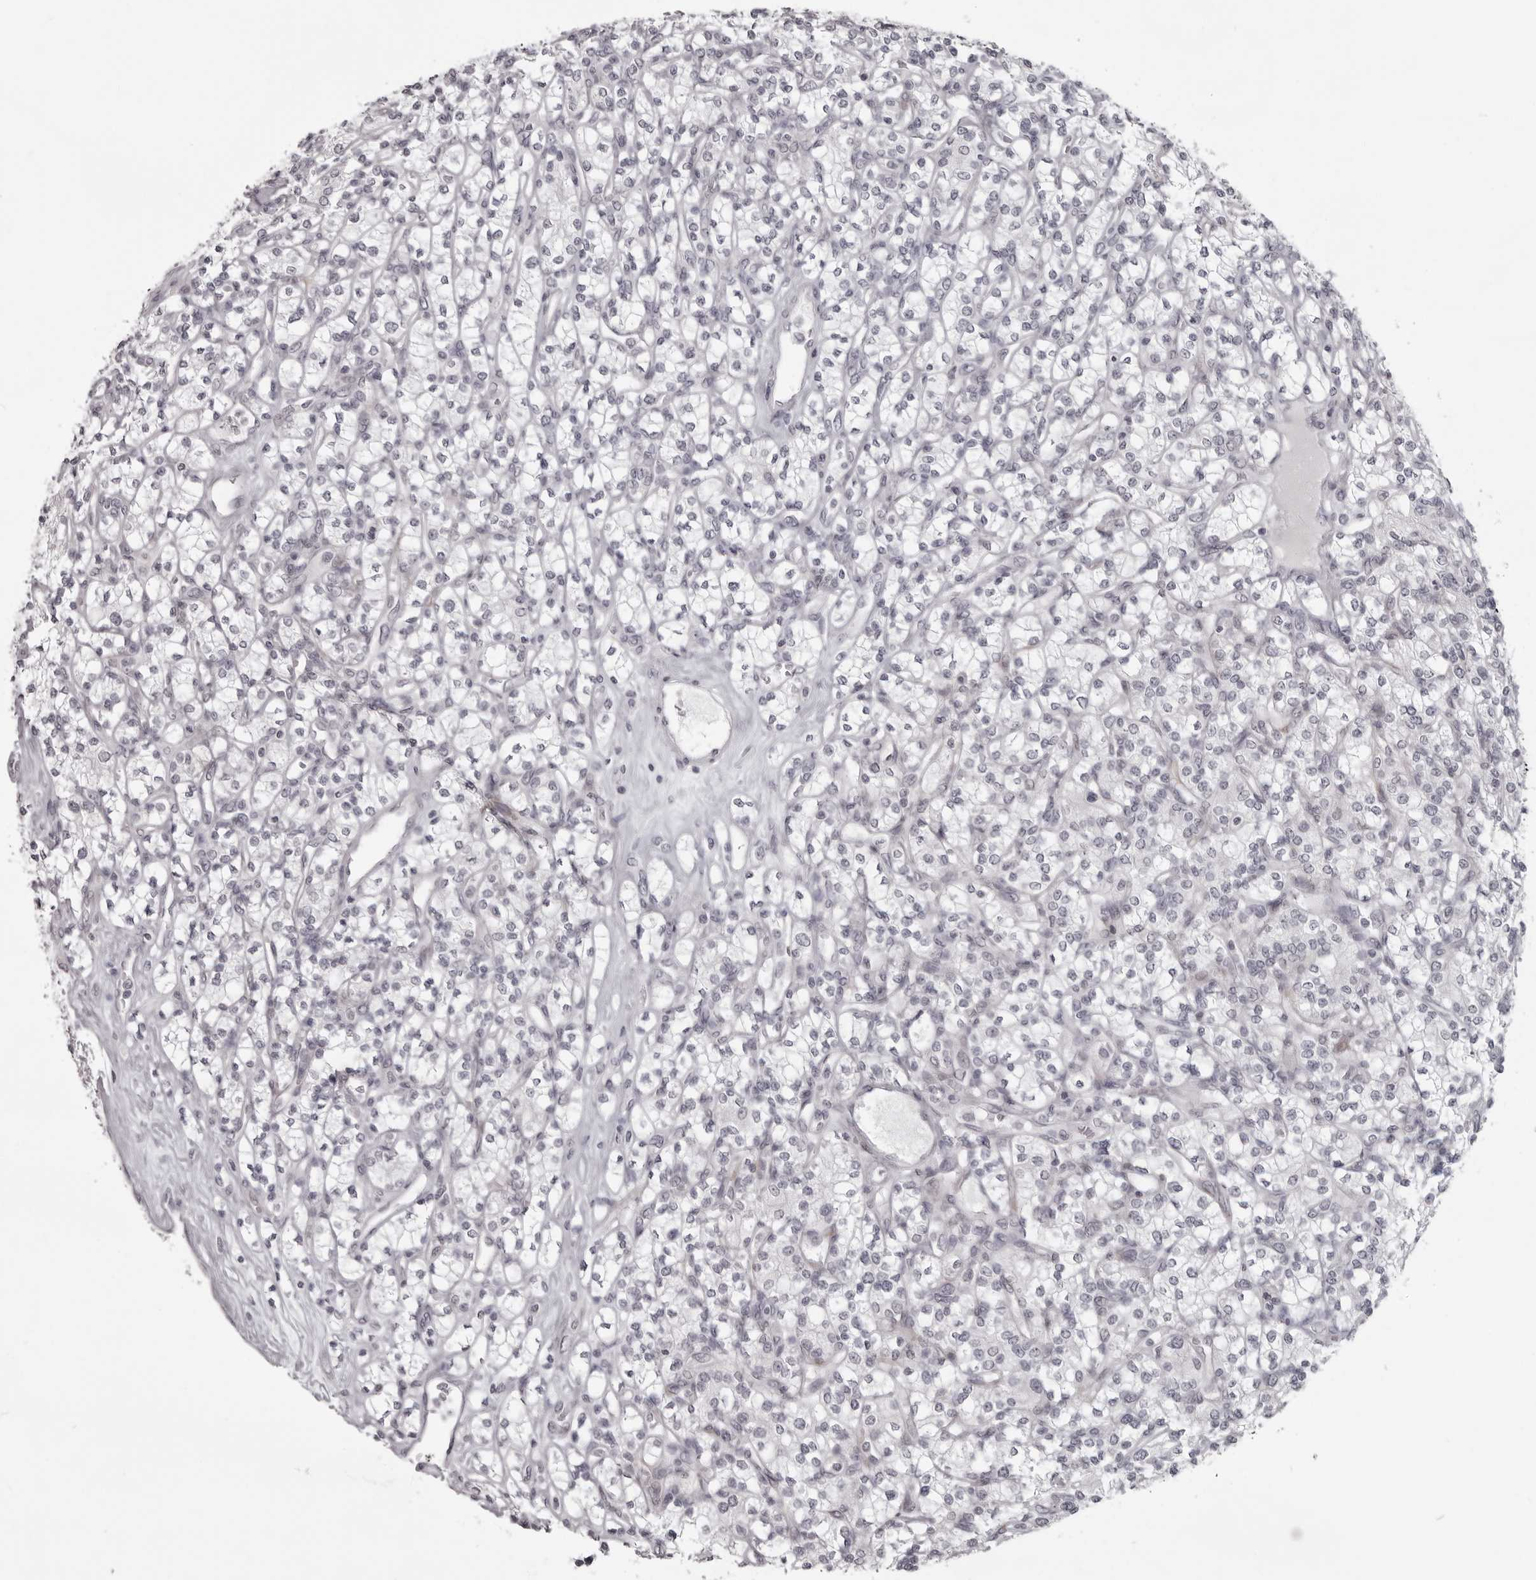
{"staining": {"intensity": "negative", "quantity": "none", "location": "none"}, "tissue": "renal cancer", "cell_type": "Tumor cells", "image_type": "cancer", "snomed": [{"axis": "morphology", "description": "Adenocarcinoma, NOS"}, {"axis": "topography", "description": "Kidney"}], "caption": "This image is of renal adenocarcinoma stained with immunohistochemistry (IHC) to label a protein in brown with the nuclei are counter-stained blue. There is no positivity in tumor cells.", "gene": "NUDT18", "patient": {"sex": "male", "age": 77}}